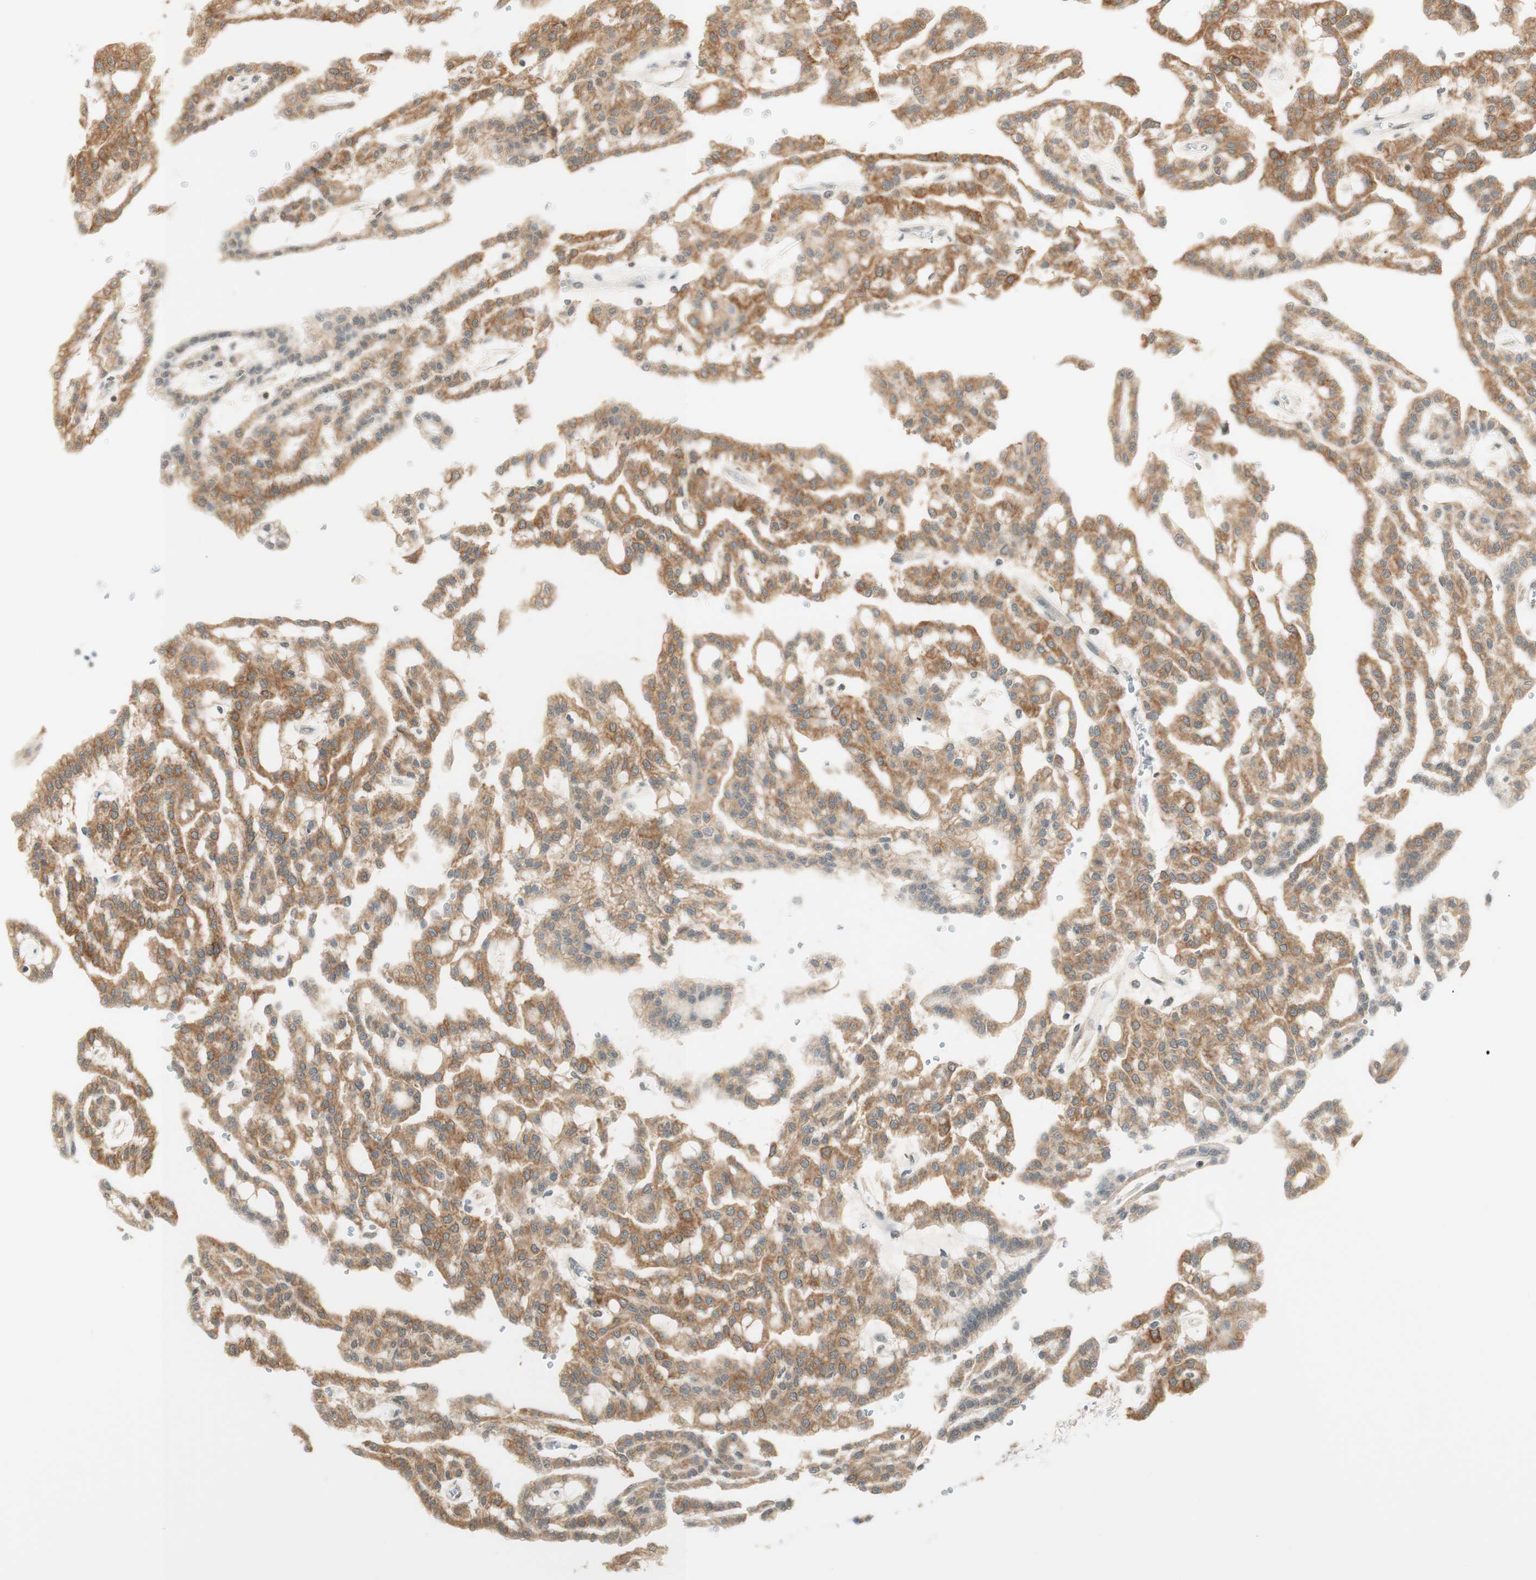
{"staining": {"intensity": "moderate", "quantity": ">75%", "location": "cytoplasmic/membranous"}, "tissue": "renal cancer", "cell_type": "Tumor cells", "image_type": "cancer", "snomed": [{"axis": "morphology", "description": "Adenocarcinoma, NOS"}, {"axis": "topography", "description": "Kidney"}], "caption": "Brown immunohistochemical staining in adenocarcinoma (renal) reveals moderate cytoplasmic/membranous positivity in approximately >75% of tumor cells.", "gene": "SPINT2", "patient": {"sex": "male", "age": 63}}